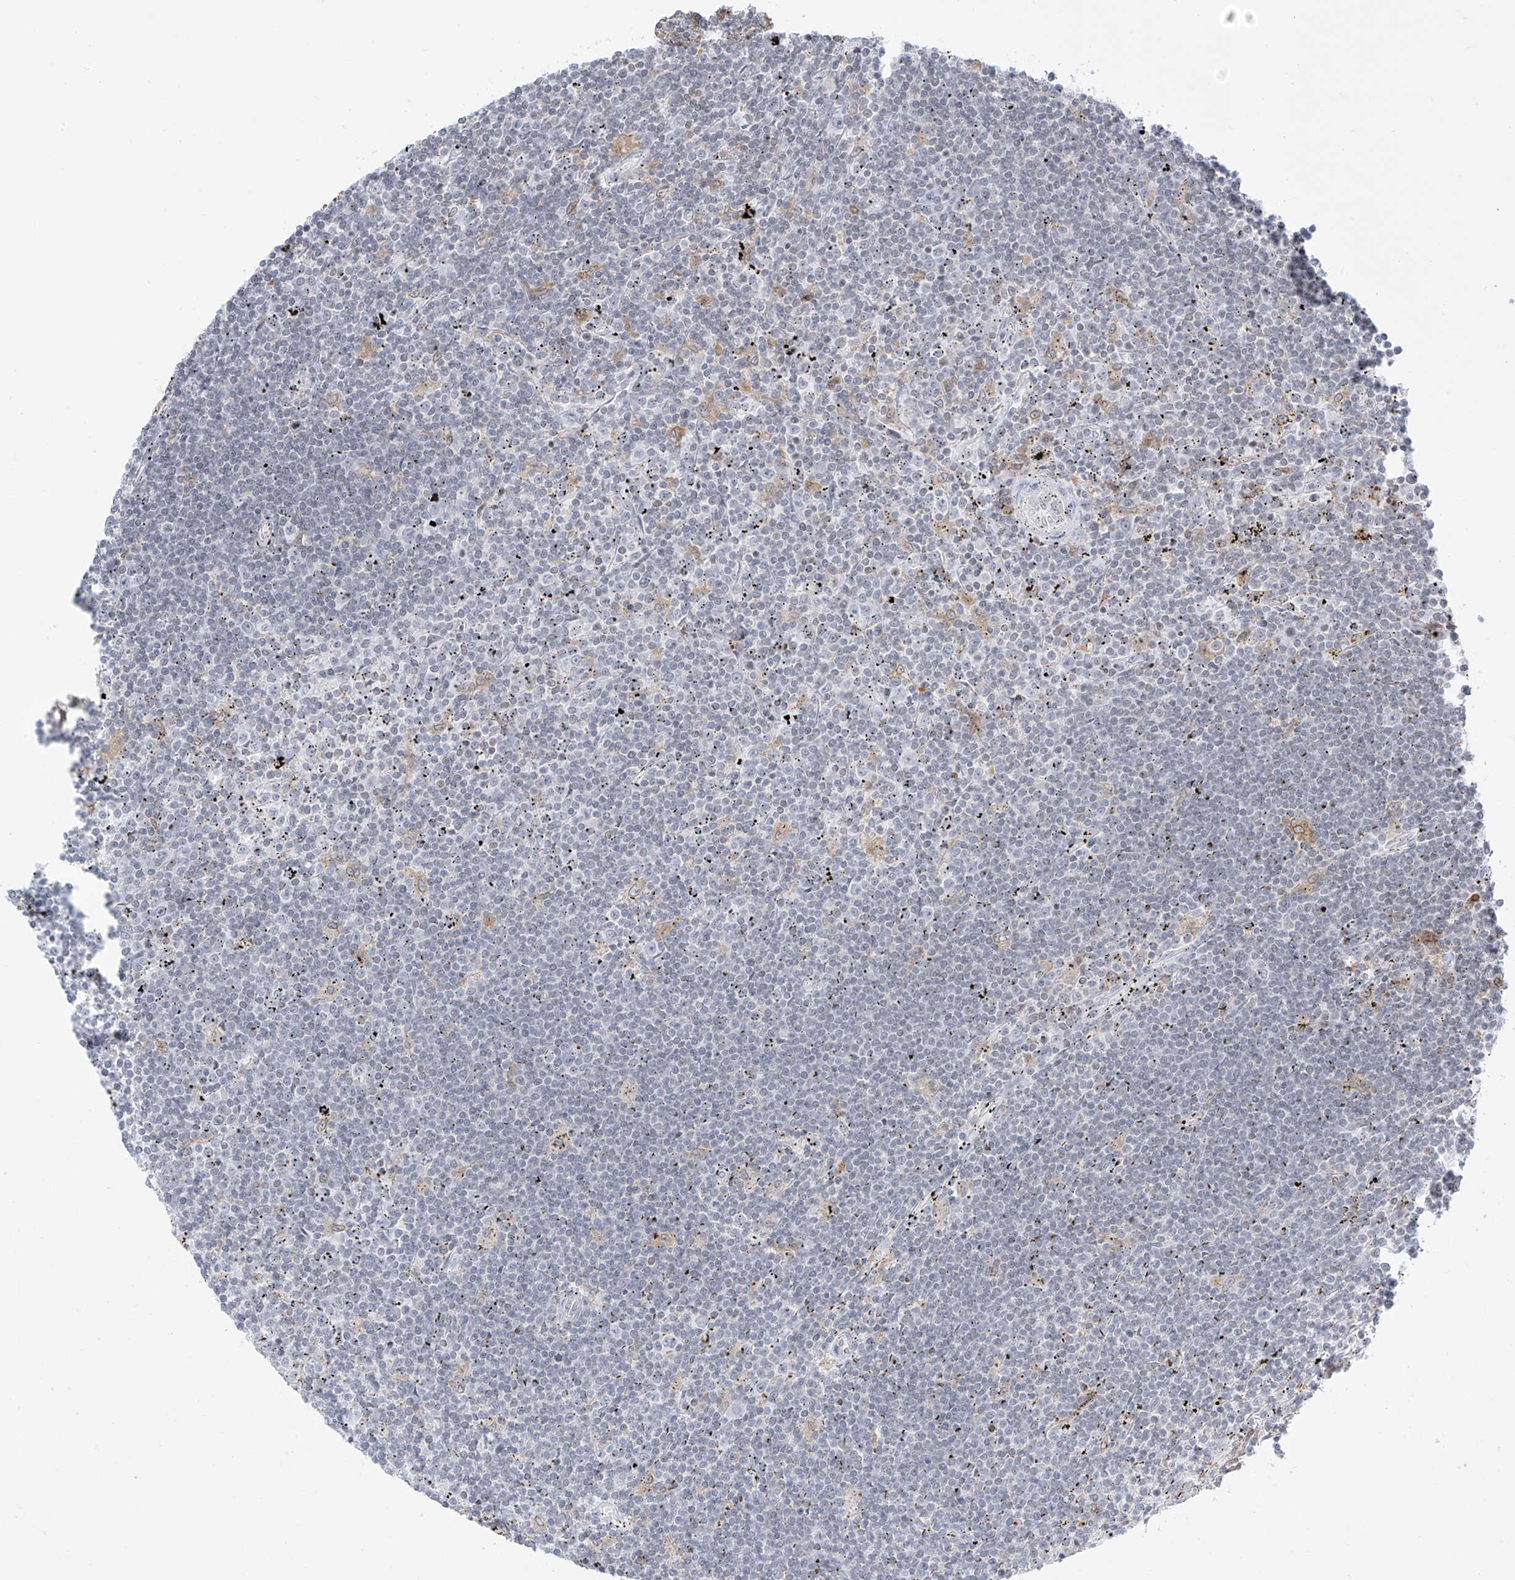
{"staining": {"intensity": "negative", "quantity": "none", "location": "none"}, "tissue": "lymphoma", "cell_type": "Tumor cells", "image_type": "cancer", "snomed": [{"axis": "morphology", "description": "Malignant lymphoma, non-Hodgkin's type, Low grade"}, {"axis": "topography", "description": "Spleen"}], "caption": "A high-resolution photomicrograph shows IHC staining of malignant lymphoma, non-Hodgkin's type (low-grade), which demonstrates no significant staining in tumor cells.", "gene": "TBXAS1", "patient": {"sex": "male", "age": 76}}